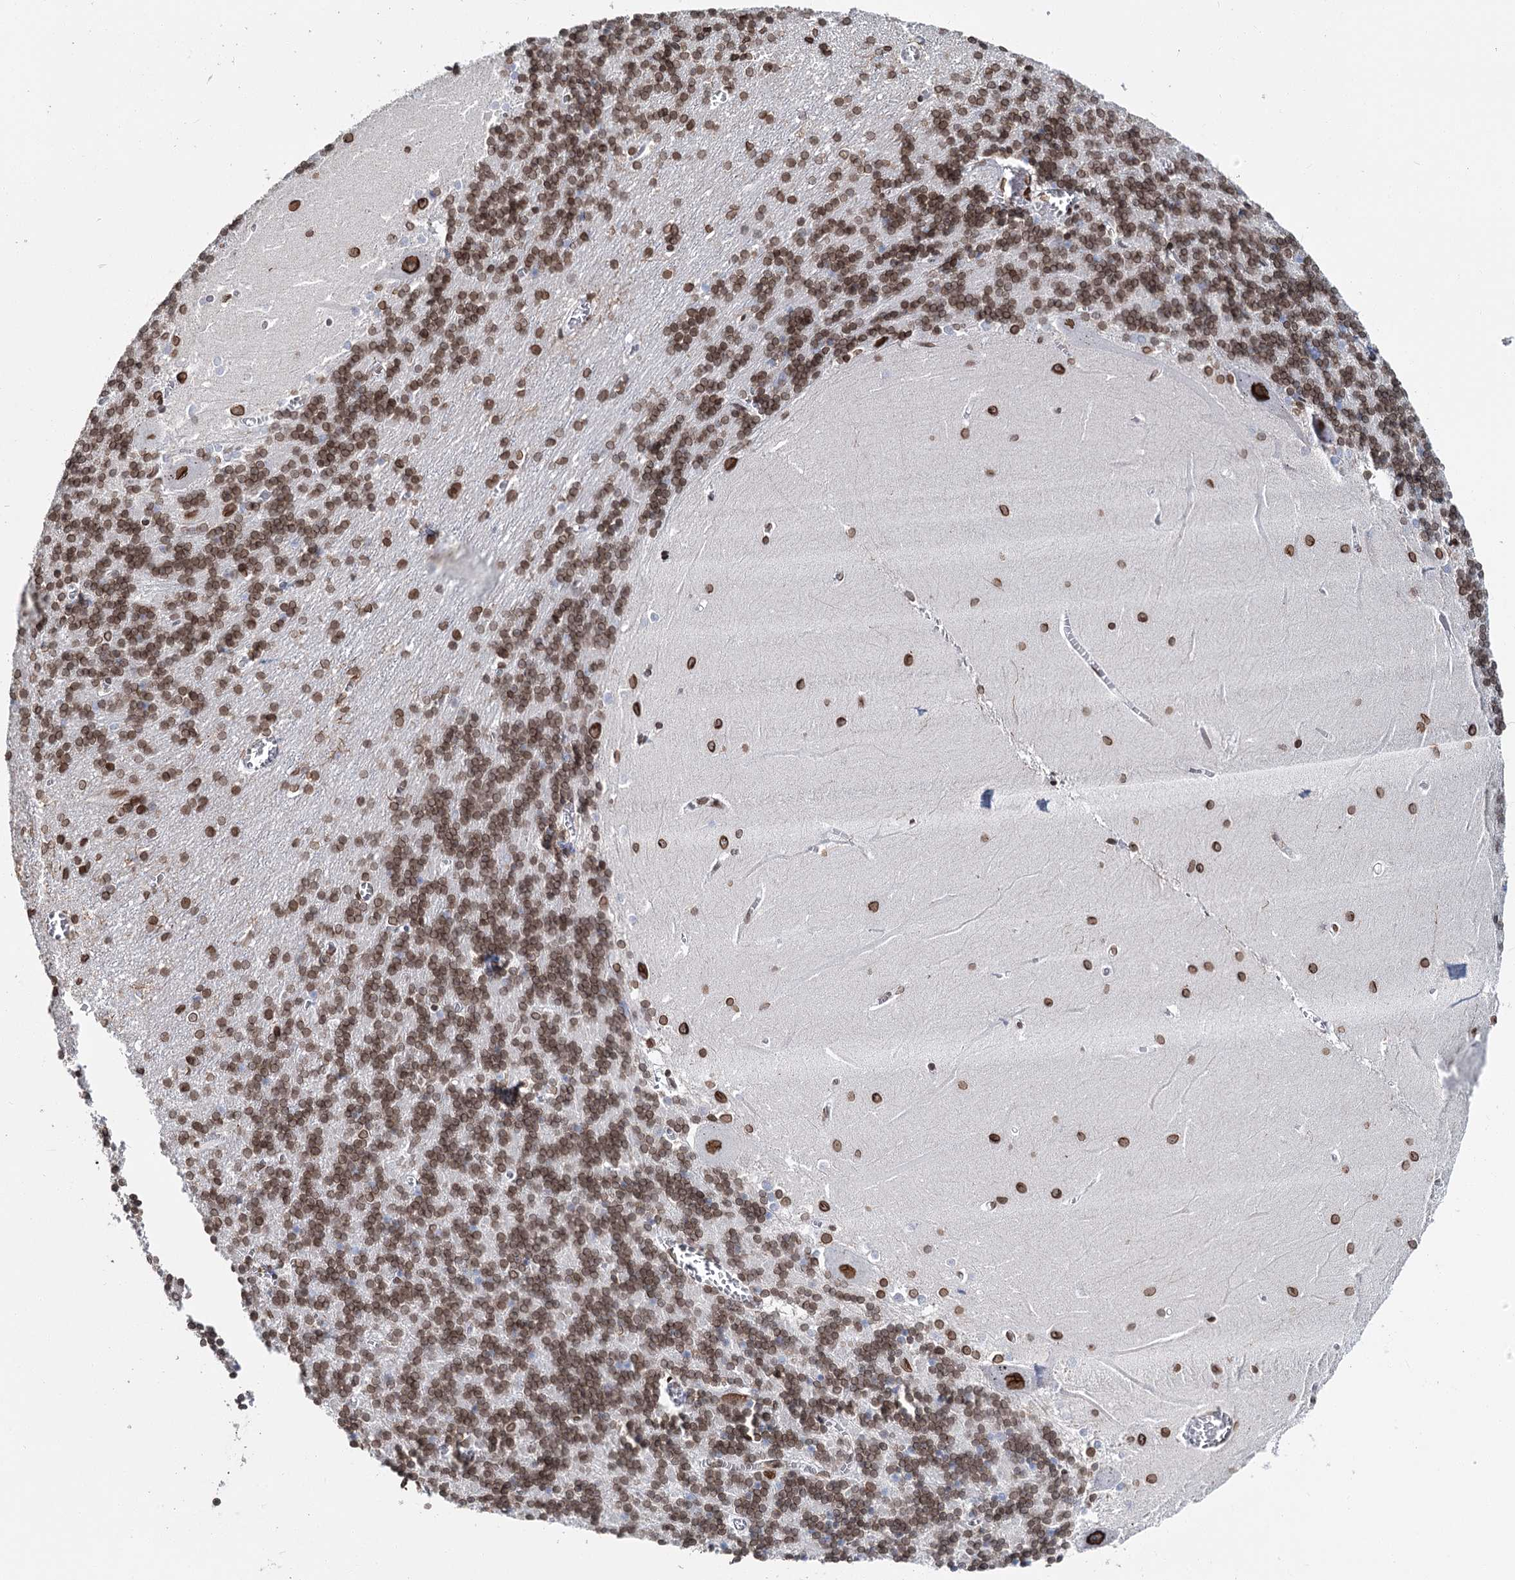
{"staining": {"intensity": "moderate", "quantity": ">75%", "location": "nuclear"}, "tissue": "cerebellum", "cell_type": "Cells in granular layer", "image_type": "normal", "snomed": [{"axis": "morphology", "description": "Normal tissue, NOS"}, {"axis": "topography", "description": "Cerebellum"}], "caption": "Immunohistochemical staining of benign human cerebellum shows moderate nuclear protein expression in approximately >75% of cells in granular layer.", "gene": "KIAA0930", "patient": {"sex": "male", "age": 37}}